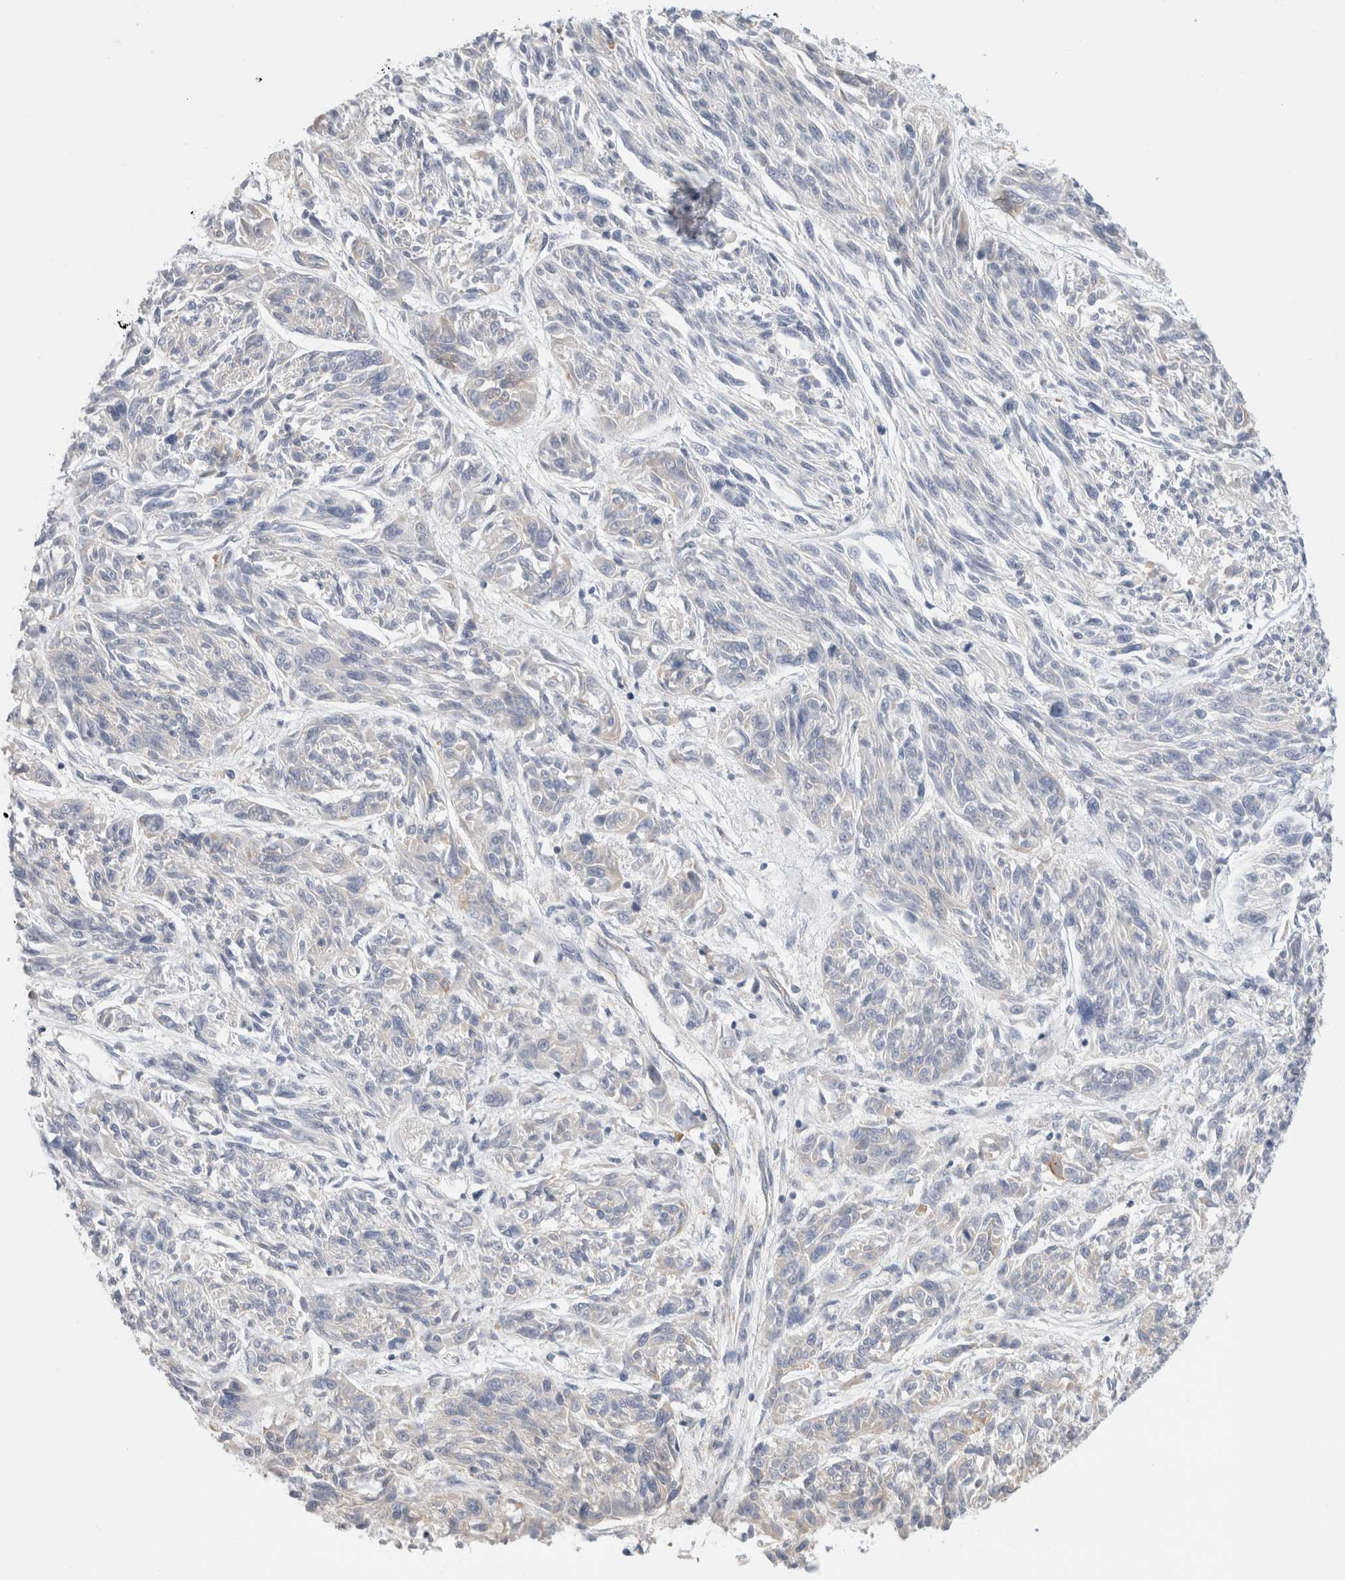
{"staining": {"intensity": "negative", "quantity": "none", "location": "none"}, "tissue": "melanoma", "cell_type": "Tumor cells", "image_type": "cancer", "snomed": [{"axis": "morphology", "description": "Malignant melanoma, NOS"}, {"axis": "topography", "description": "Skin"}], "caption": "Image shows no protein positivity in tumor cells of melanoma tissue. Brightfield microscopy of IHC stained with DAB (3,3'-diaminobenzidine) (brown) and hematoxylin (blue), captured at high magnification.", "gene": "CSK", "patient": {"sex": "male", "age": 53}}